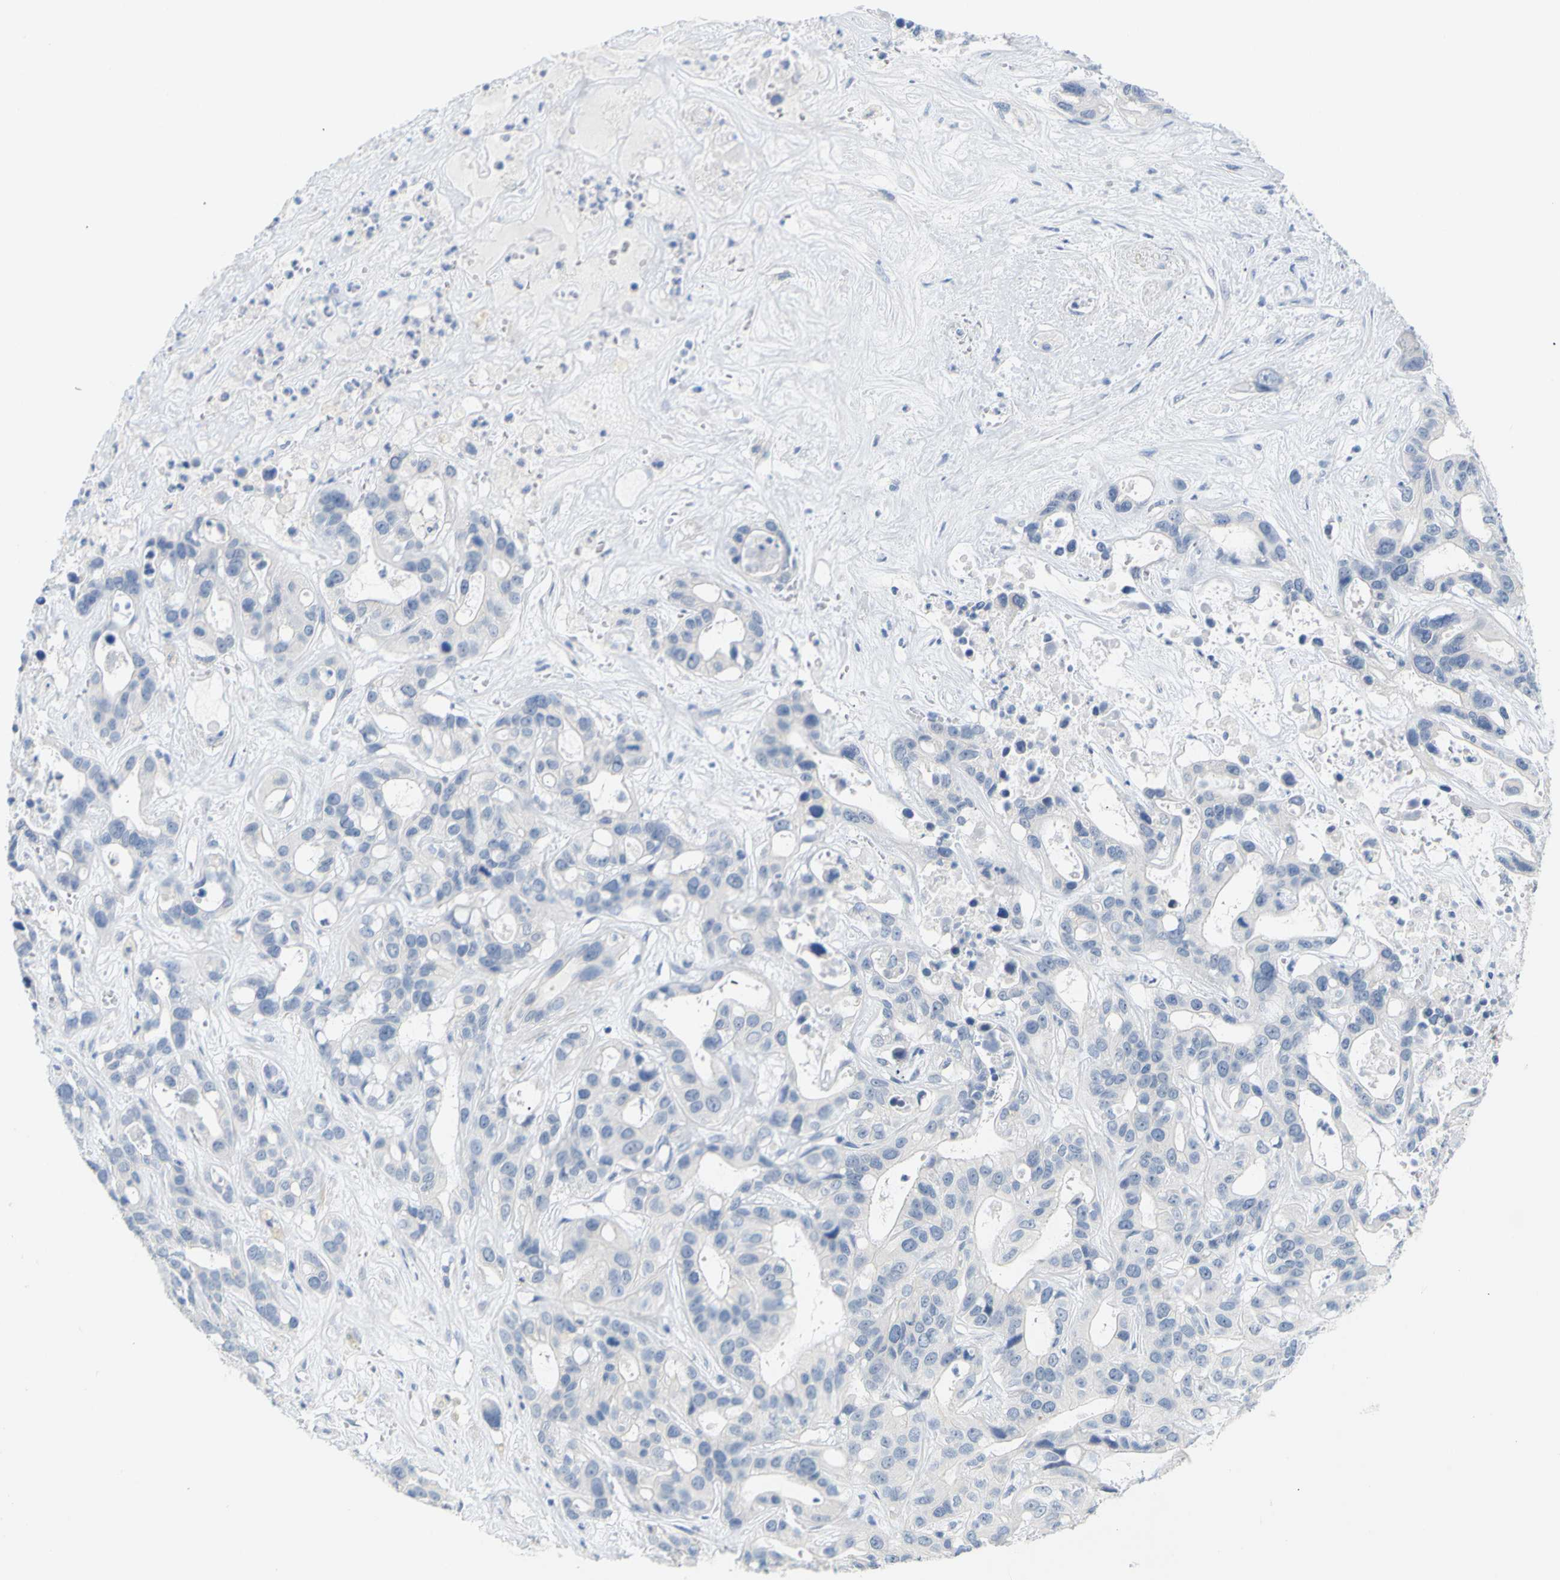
{"staining": {"intensity": "negative", "quantity": "none", "location": "none"}, "tissue": "liver cancer", "cell_type": "Tumor cells", "image_type": "cancer", "snomed": [{"axis": "morphology", "description": "Cholangiocarcinoma"}, {"axis": "topography", "description": "Liver"}], "caption": "Liver cancer was stained to show a protein in brown. There is no significant positivity in tumor cells.", "gene": "OPN1SW", "patient": {"sex": "female", "age": 65}}